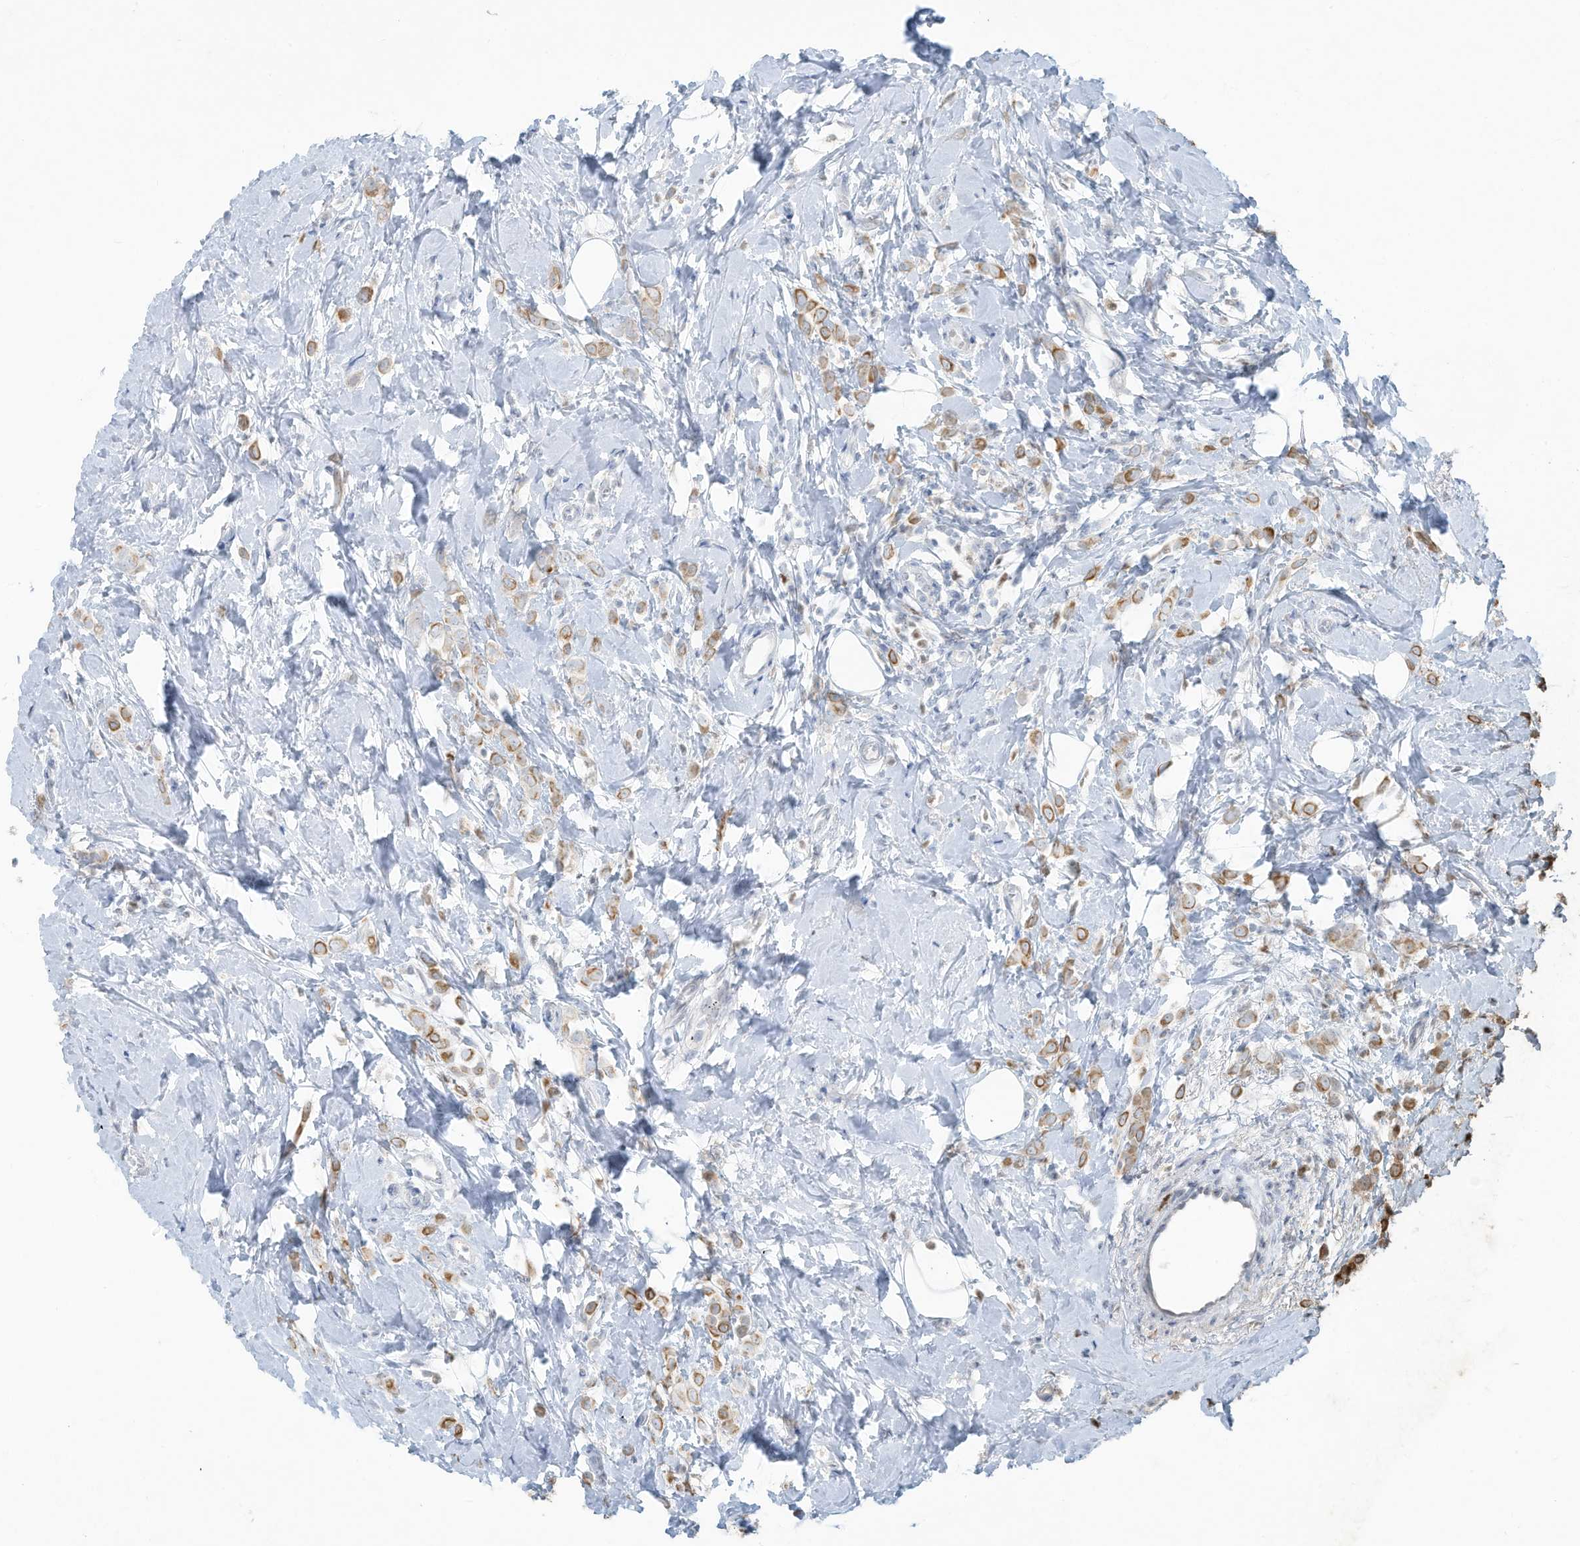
{"staining": {"intensity": "moderate", "quantity": ">75%", "location": "cytoplasmic/membranous"}, "tissue": "breast cancer", "cell_type": "Tumor cells", "image_type": "cancer", "snomed": [{"axis": "morphology", "description": "Lobular carcinoma"}, {"axis": "topography", "description": "Breast"}], "caption": "There is medium levels of moderate cytoplasmic/membranous staining in tumor cells of breast cancer, as demonstrated by immunohistochemical staining (brown color).", "gene": "TUBE1", "patient": {"sex": "female", "age": 47}}